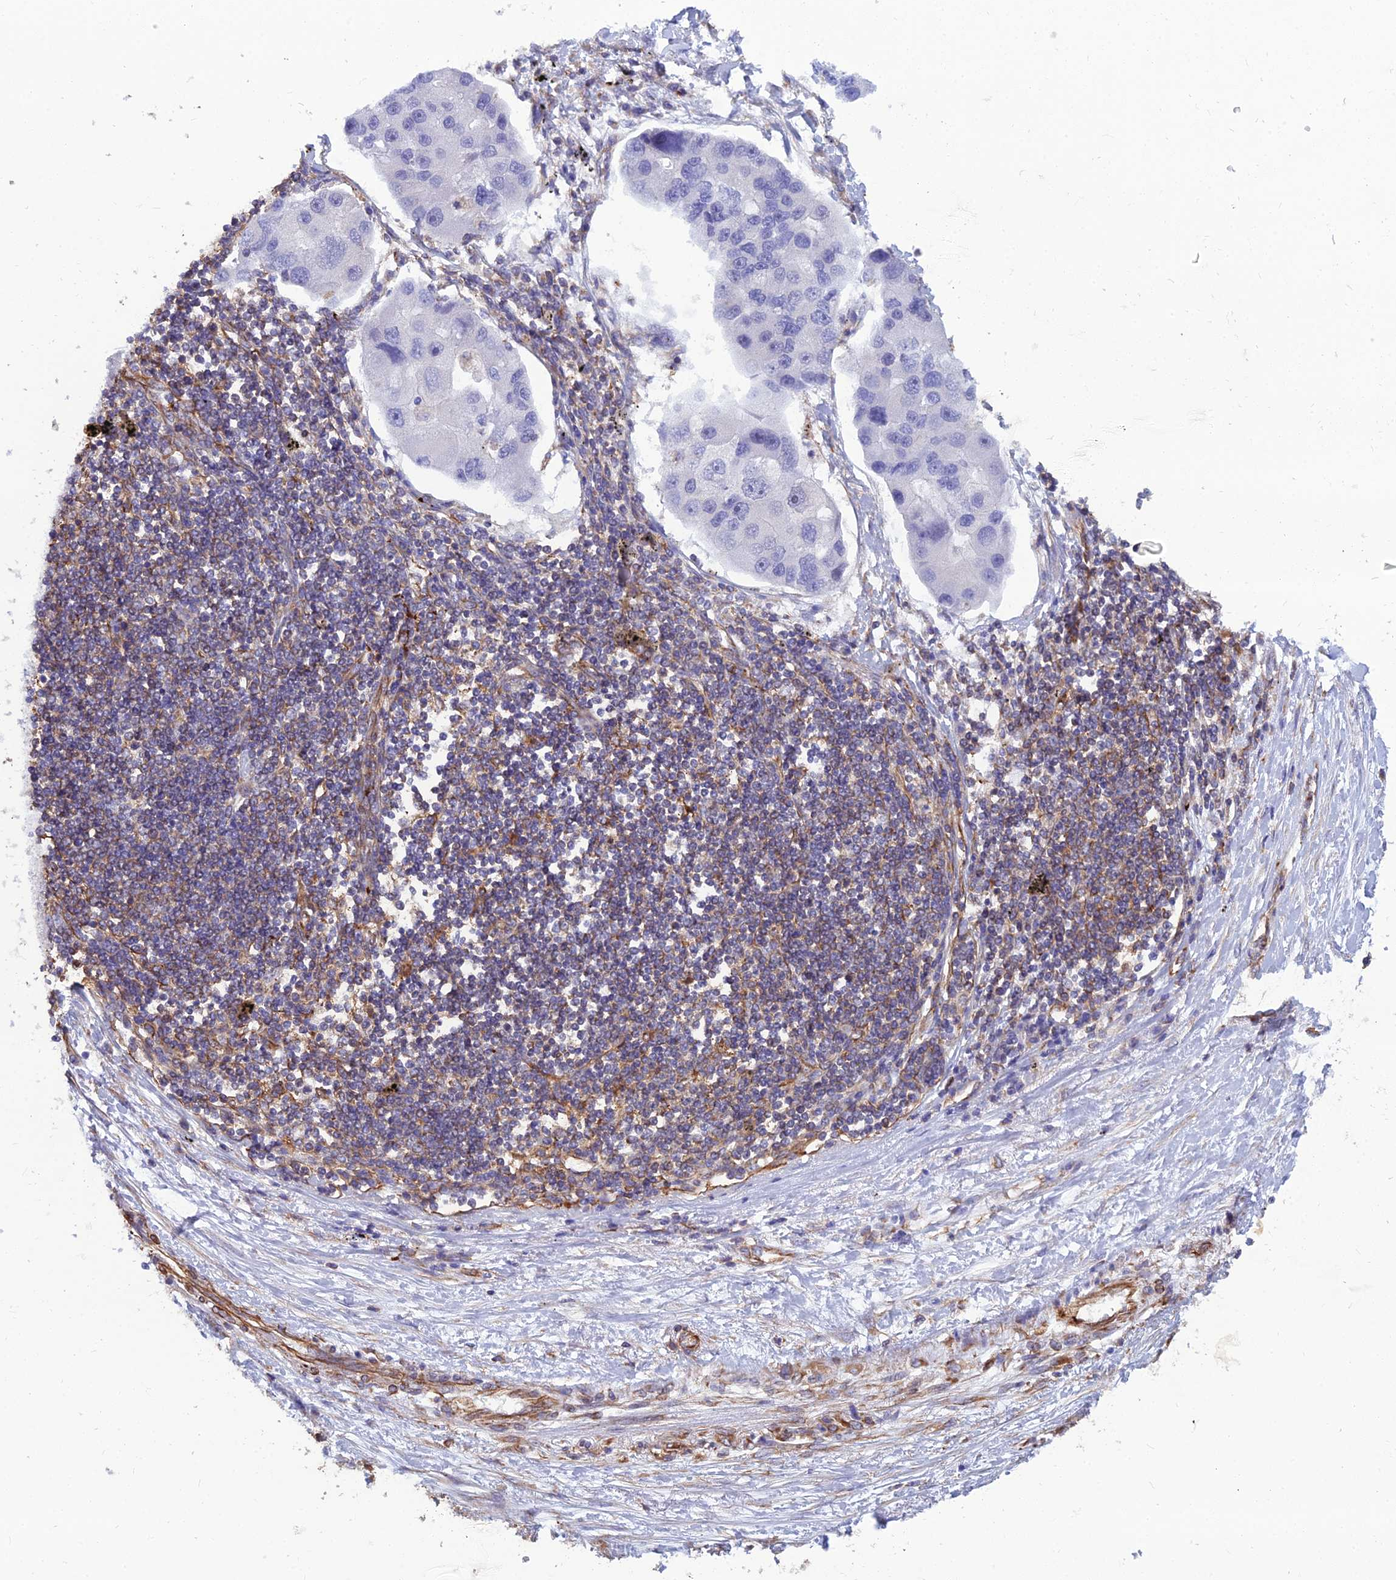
{"staining": {"intensity": "negative", "quantity": "none", "location": "none"}, "tissue": "lung cancer", "cell_type": "Tumor cells", "image_type": "cancer", "snomed": [{"axis": "morphology", "description": "Adenocarcinoma, NOS"}, {"axis": "topography", "description": "Lung"}], "caption": "Tumor cells show no significant protein staining in lung adenocarcinoma.", "gene": "PSMD11", "patient": {"sex": "female", "age": 54}}